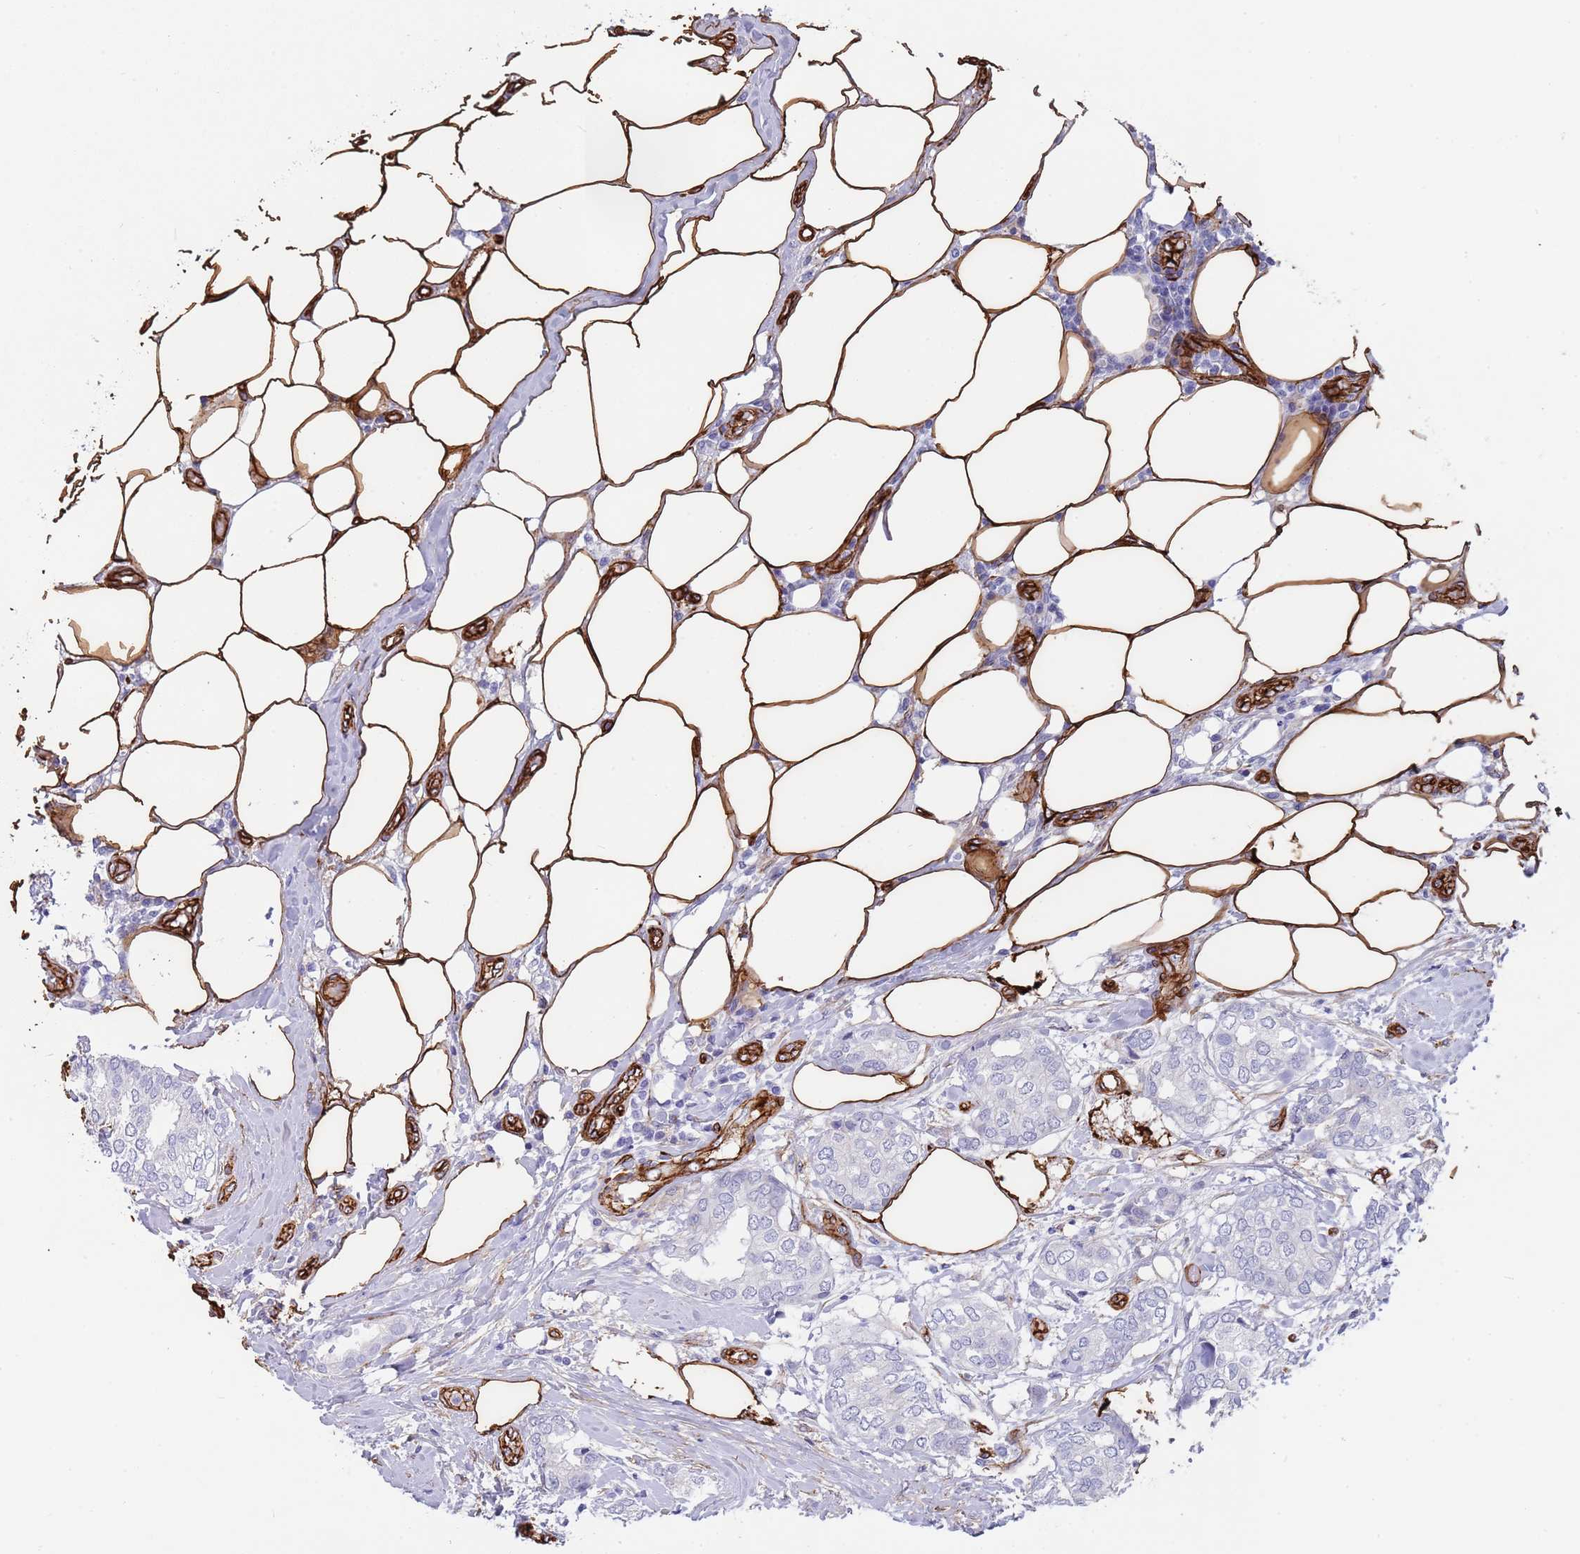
{"staining": {"intensity": "negative", "quantity": "none", "location": "none"}, "tissue": "breast cancer", "cell_type": "Tumor cells", "image_type": "cancer", "snomed": [{"axis": "morphology", "description": "Duct carcinoma"}, {"axis": "topography", "description": "Breast"}], "caption": "This is a micrograph of immunohistochemistry (IHC) staining of breast cancer (invasive ductal carcinoma), which shows no staining in tumor cells.", "gene": "CAV2", "patient": {"sex": "female", "age": 73}}